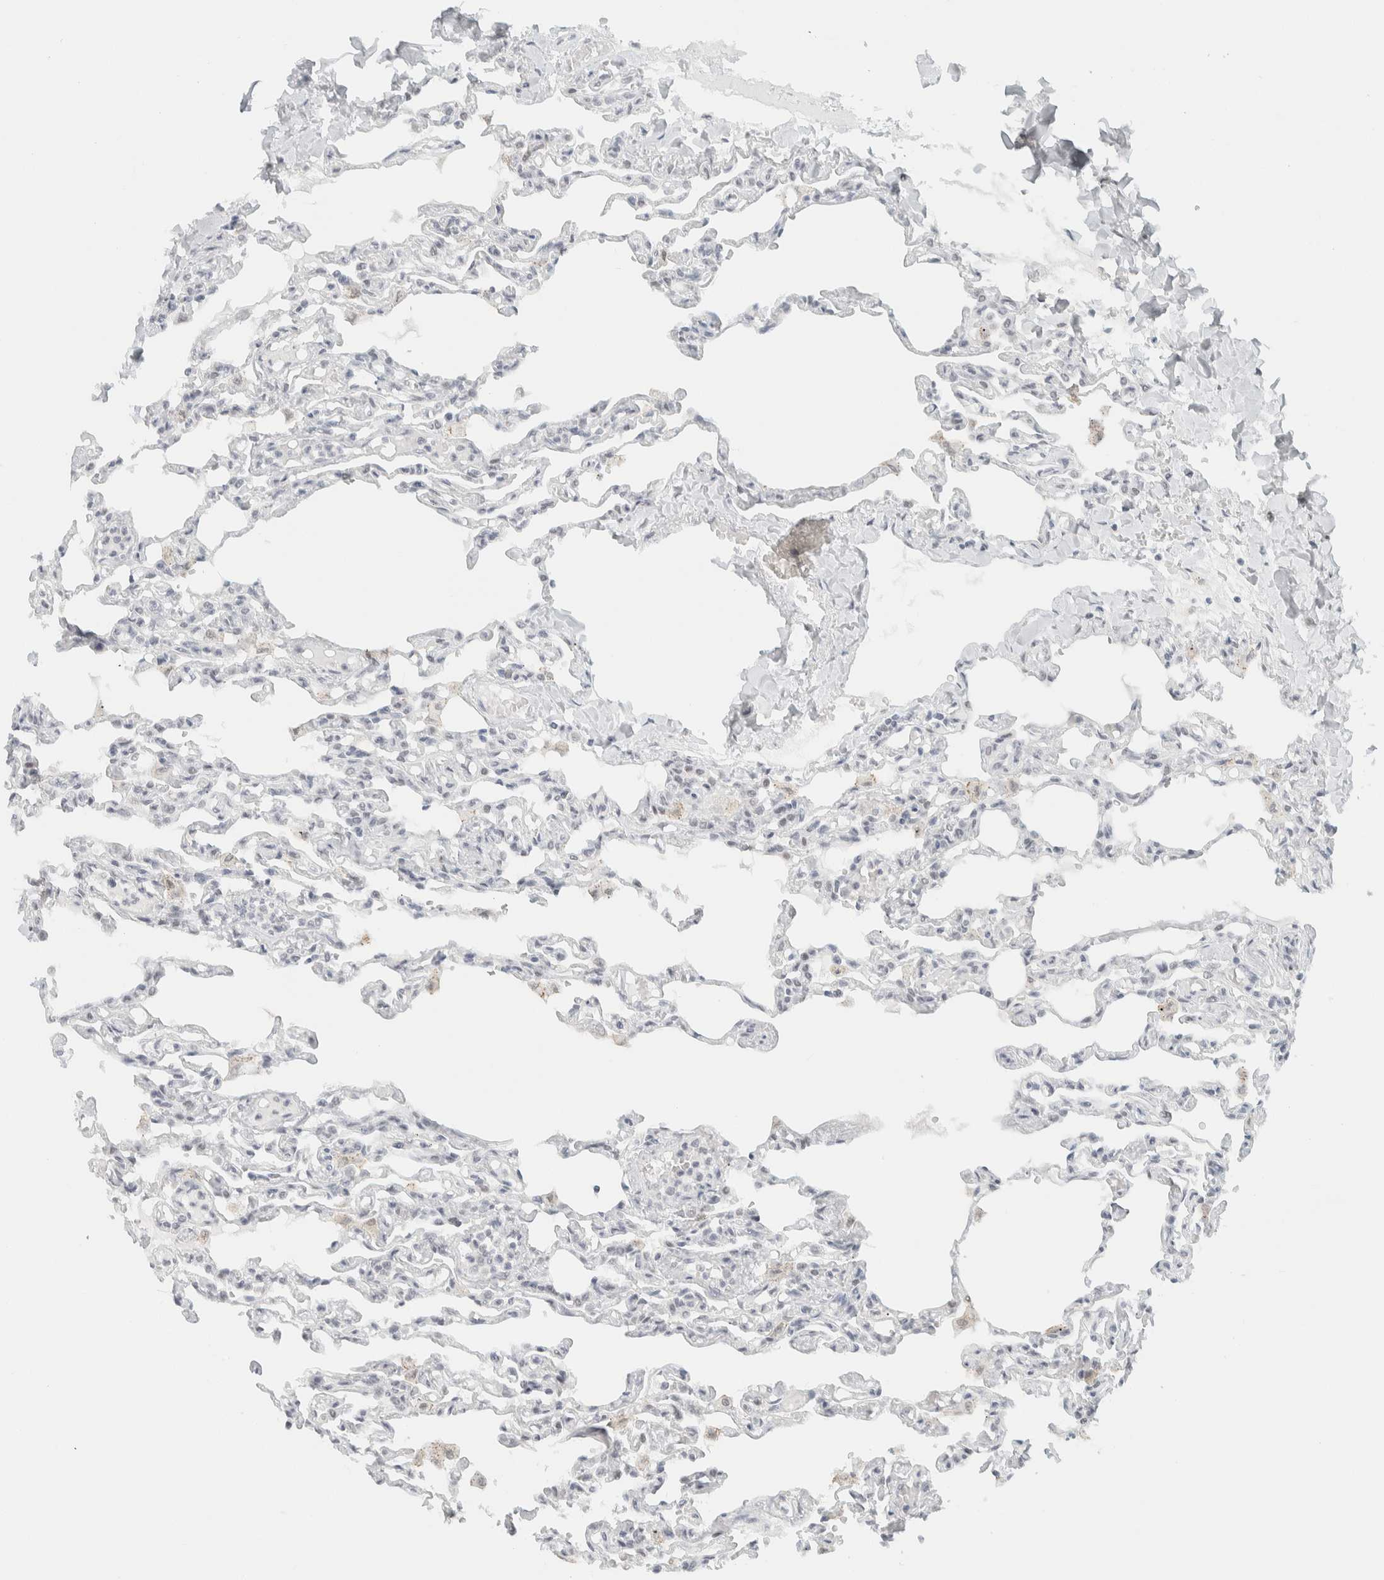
{"staining": {"intensity": "negative", "quantity": "none", "location": "none"}, "tissue": "lung", "cell_type": "Alveolar cells", "image_type": "normal", "snomed": [{"axis": "morphology", "description": "Normal tissue, NOS"}, {"axis": "topography", "description": "Lung"}], "caption": "High magnification brightfield microscopy of normal lung stained with DAB (3,3'-diaminobenzidine) (brown) and counterstained with hematoxylin (blue): alveolar cells show no significant expression.", "gene": "CDH17", "patient": {"sex": "male", "age": 21}}